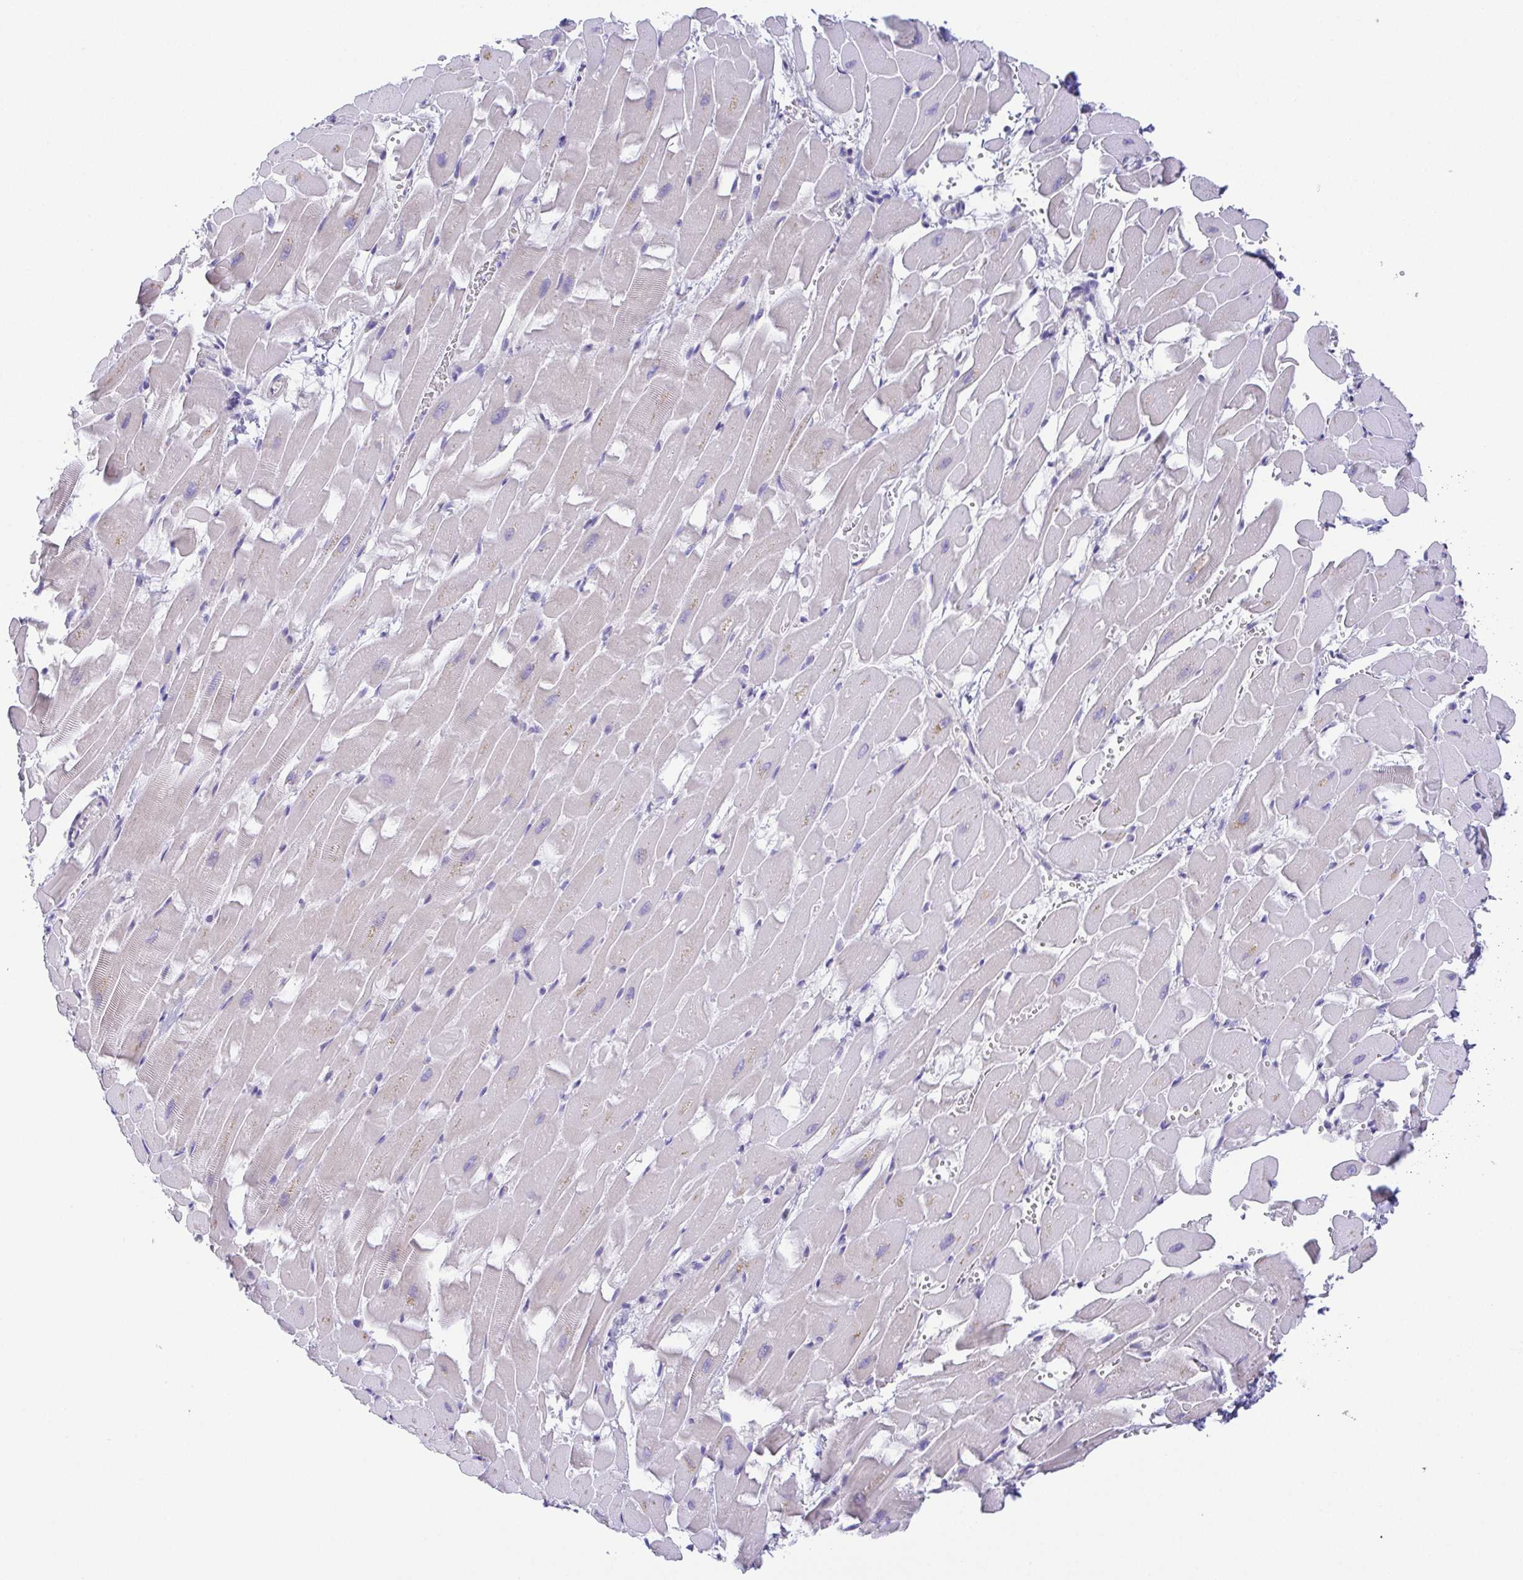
{"staining": {"intensity": "weak", "quantity": "<25%", "location": "cytoplasmic/membranous"}, "tissue": "heart muscle", "cell_type": "Cardiomyocytes", "image_type": "normal", "snomed": [{"axis": "morphology", "description": "Normal tissue, NOS"}, {"axis": "topography", "description": "Heart"}], "caption": "This is an IHC image of unremarkable human heart muscle. There is no staining in cardiomyocytes.", "gene": "PKDREJ", "patient": {"sex": "male", "age": 37}}